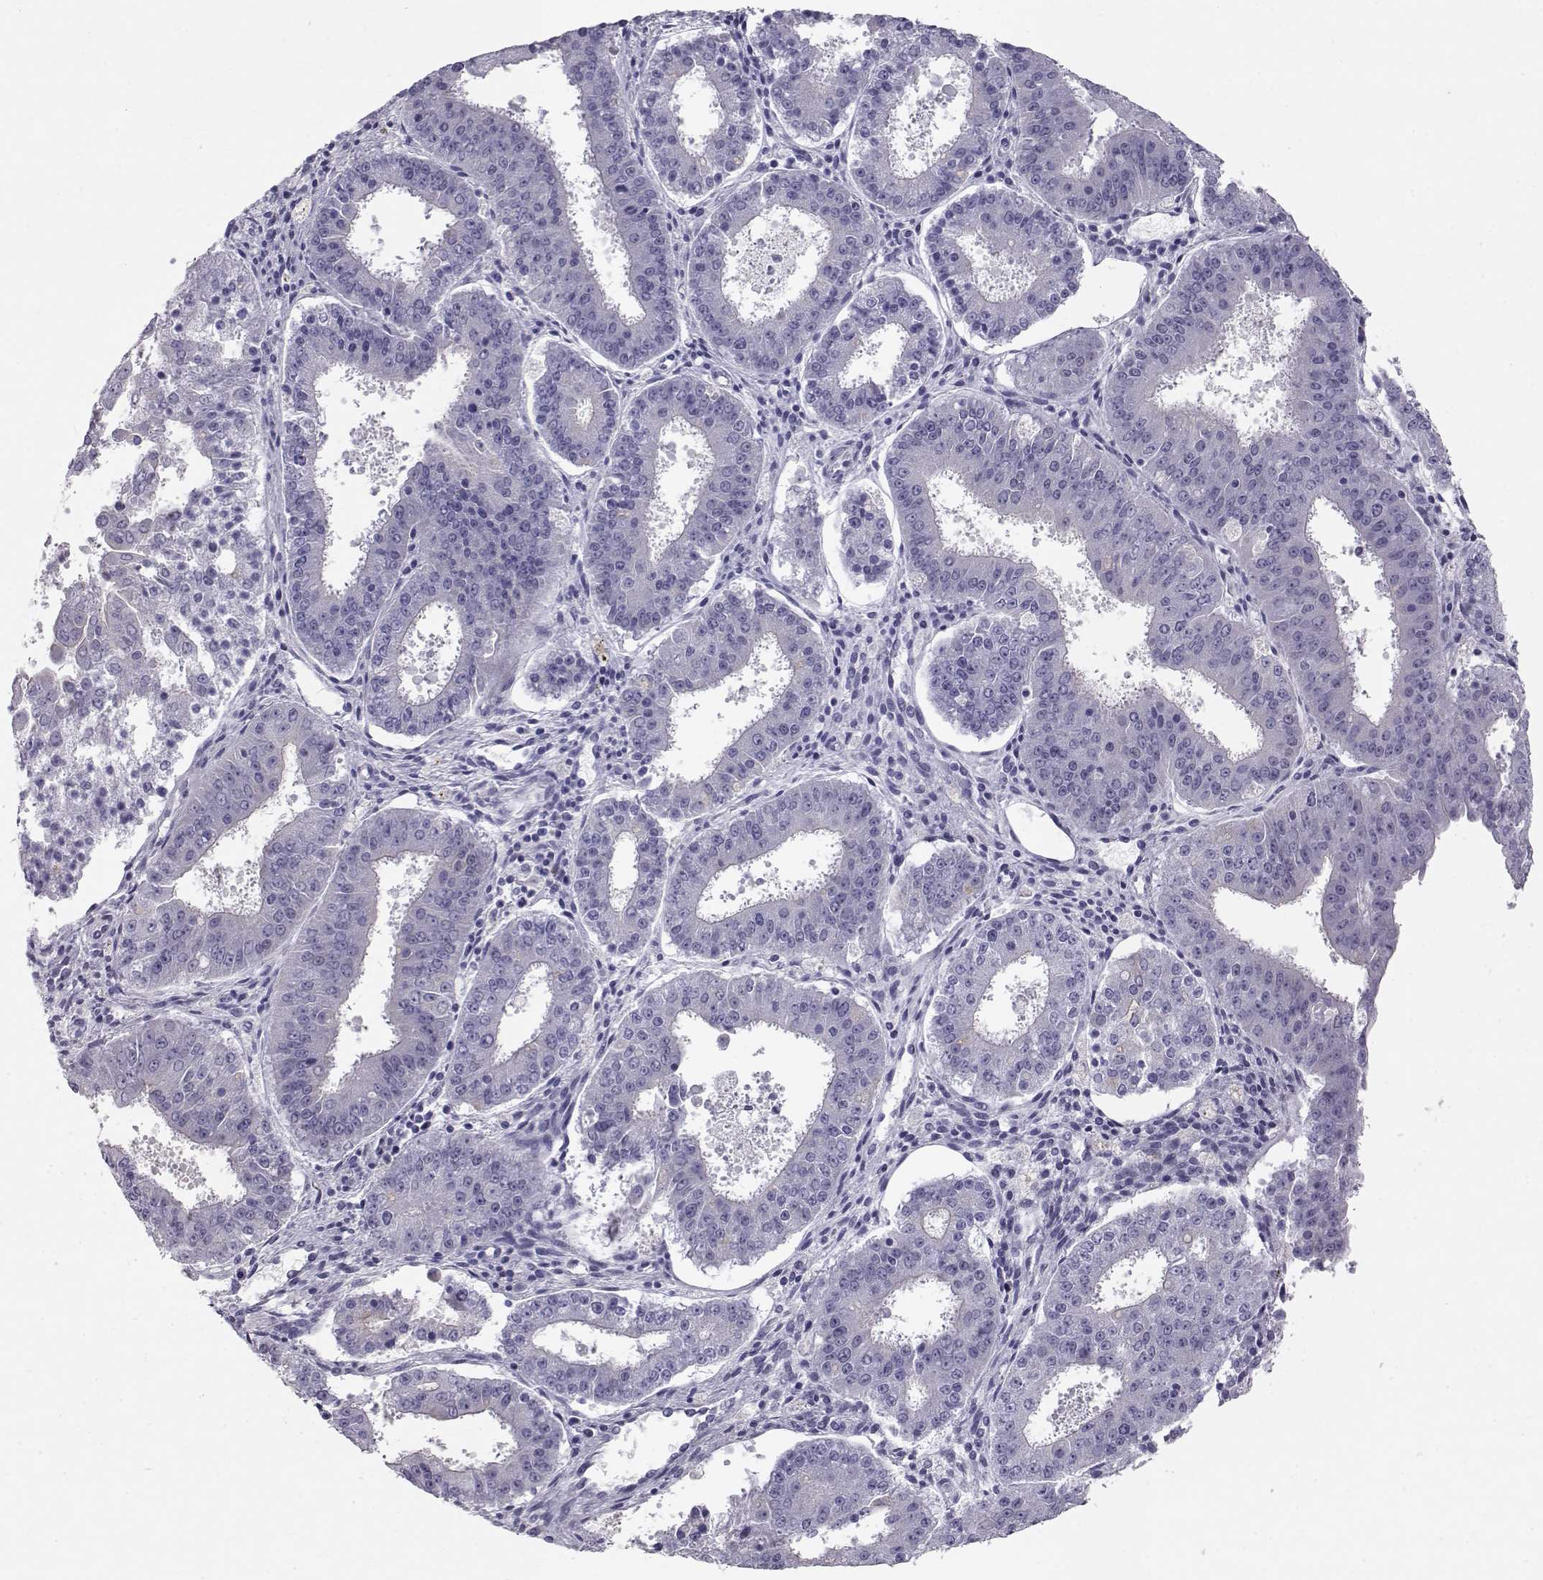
{"staining": {"intensity": "negative", "quantity": "none", "location": "none"}, "tissue": "ovarian cancer", "cell_type": "Tumor cells", "image_type": "cancer", "snomed": [{"axis": "morphology", "description": "Carcinoma, endometroid"}, {"axis": "topography", "description": "Ovary"}], "caption": "Protein analysis of ovarian cancer displays no significant staining in tumor cells.", "gene": "RD3", "patient": {"sex": "female", "age": 42}}